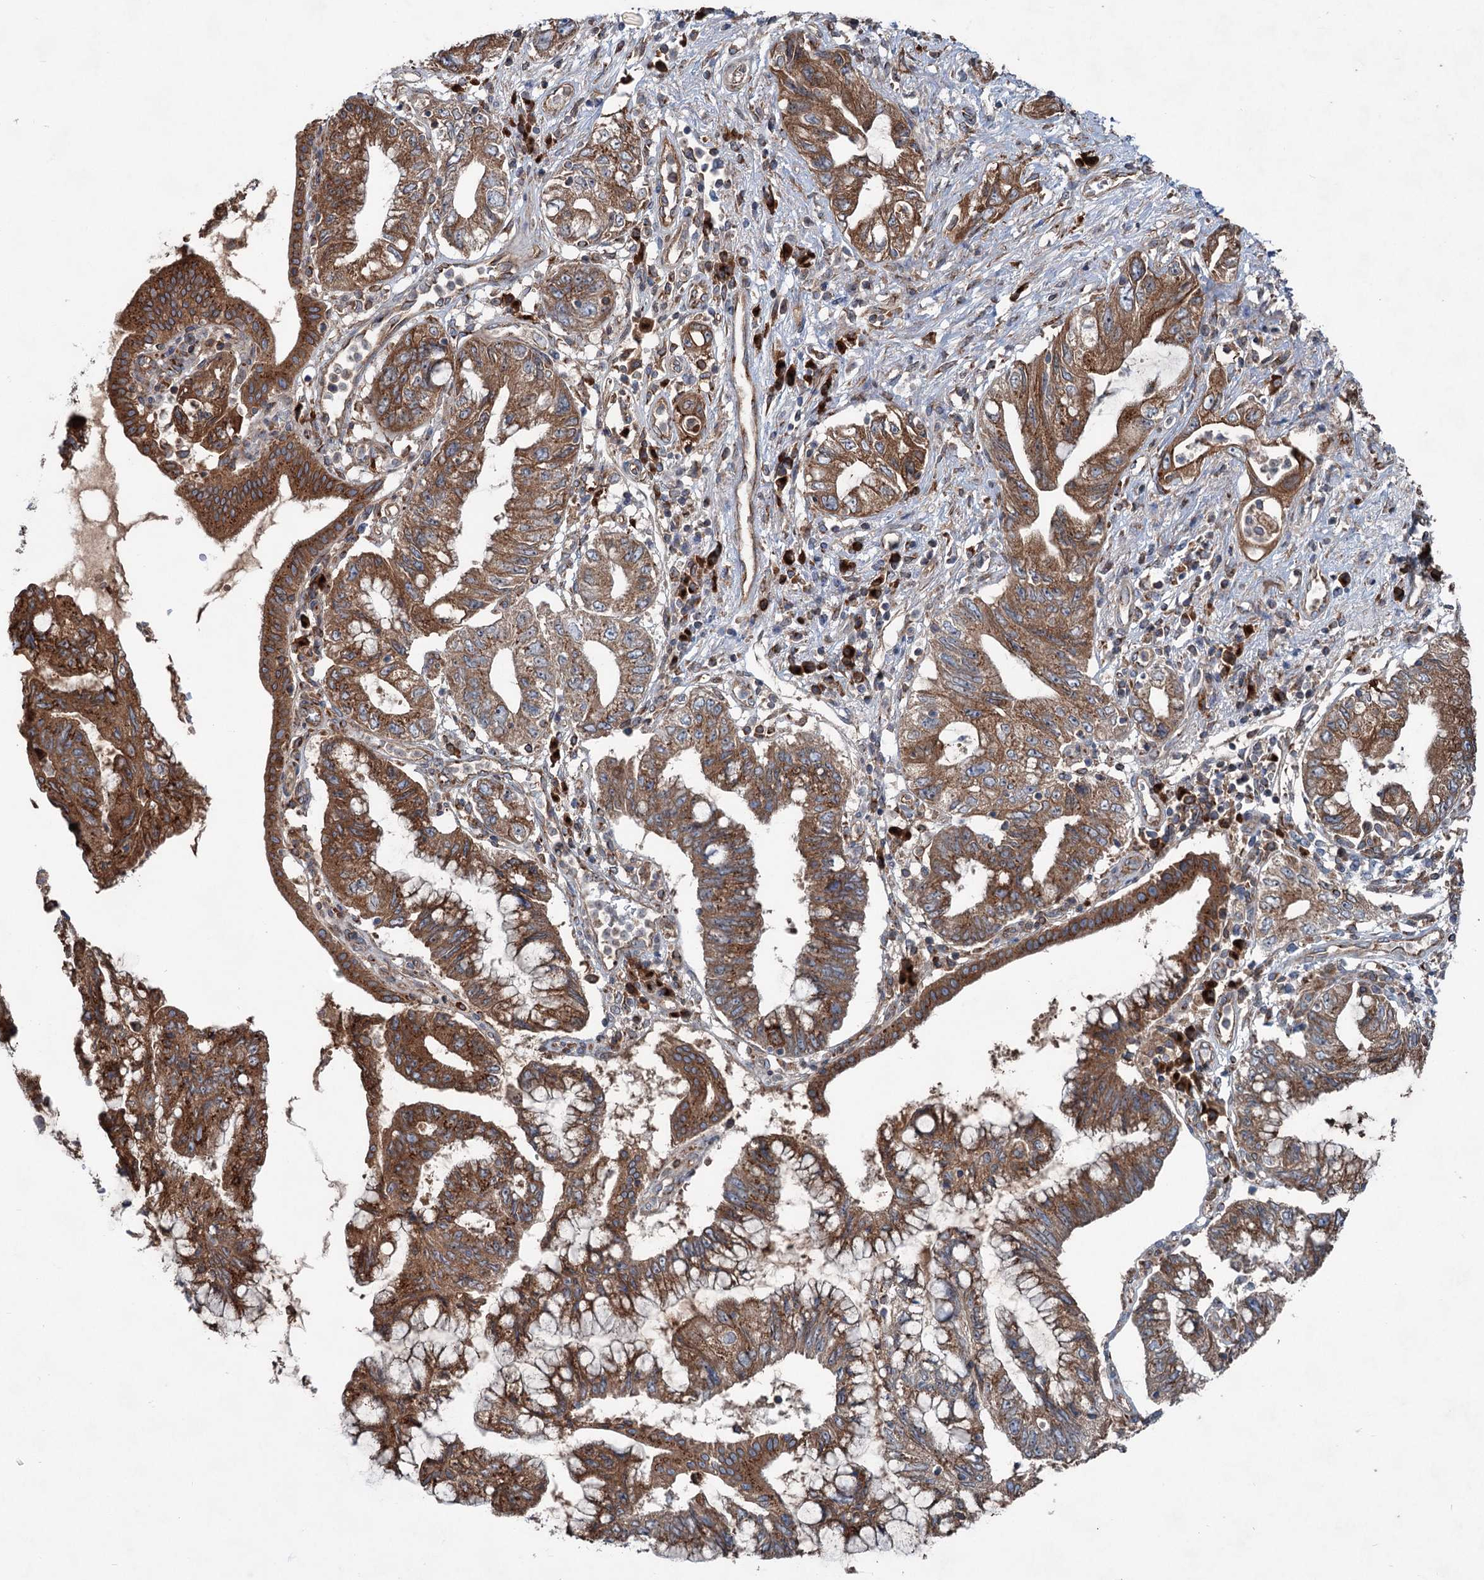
{"staining": {"intensity": "strong", "quantity": ">75%", "location": "cytoplasmic/membranous"}, "tissue": "pancreatic cancer", "cell_type": "Tumor cells", "image_type": "cancer", "snomed": [{"axis": "morphology", "description": "Adenocarcinoma, NOS"}, {"axis": "topography", "description": "Pancreas"}], "caption": "Immunohistochemical staining of human pancreatic cancer (adenocarcinoma) shows strong cytoplasmic/membranous protein positivity in about >75% of tumor cells. (DAB = brown stain, brightfield microscopy at high magnification).", "gene": "CALCOCO1", "patient": {"sex": "female", "age": 73}}